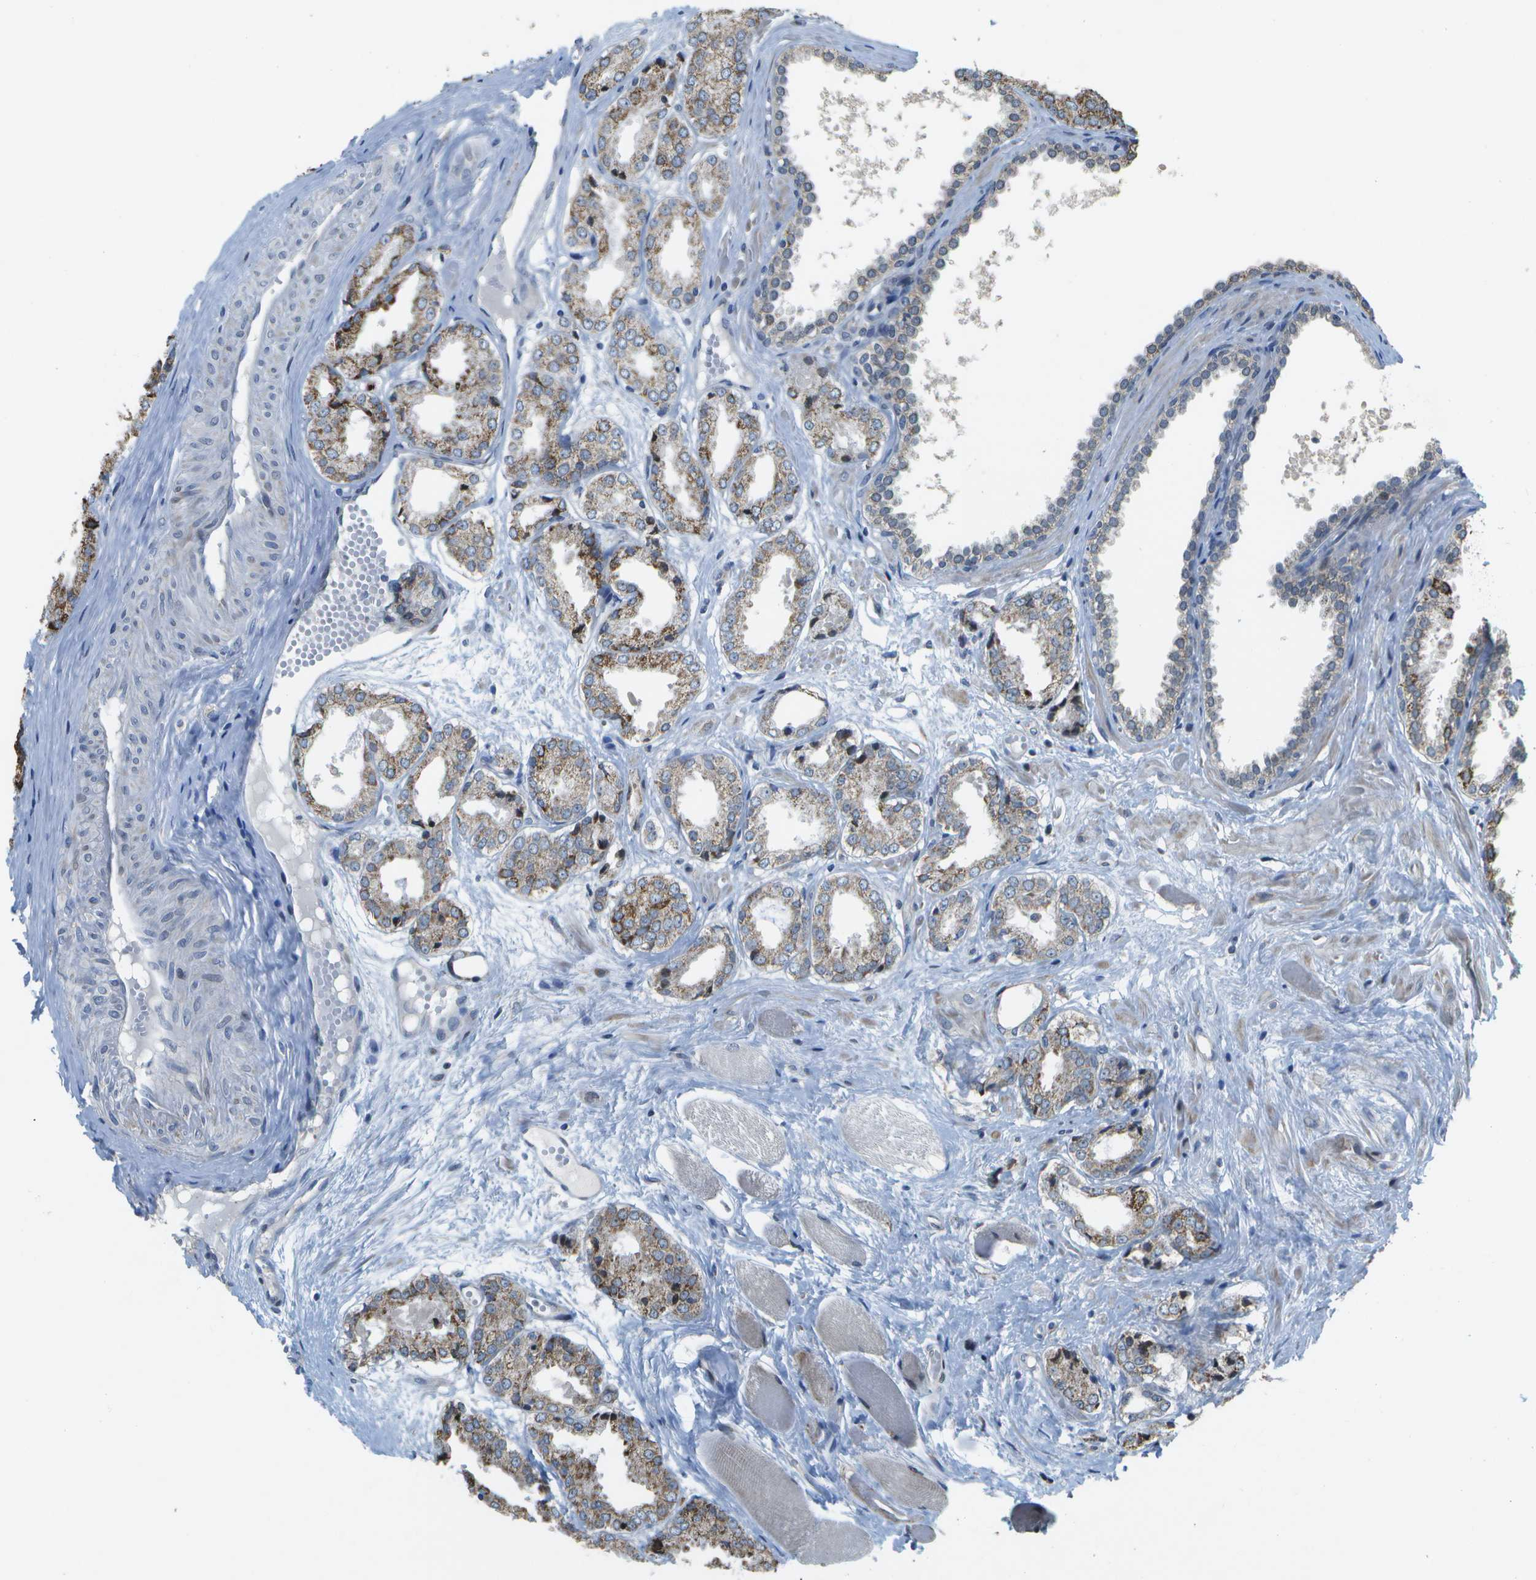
{"staining": {"intensity": "moderate", "quantity": ">75%", "location": "cytoplasmic/membranous"}, "tissue": "prostate cancer", "cell_type": "Tumor cells", "image_type": "cancer", "snomed": [{"axis": "morphology", "description": "Adenocarcinoma, Low grade"}, {"axis": "topography", "description": "Prostate"}], "caption": "There is medium levels of moderate cytoplasmic/membranous staining in tumor cells of prostate cancer (low-grade adenocarcinoma), as demonstrated by immunohistochemical staining (brown color).", "gene": "HADHA", "patient": {"sex": "male", "age": 57}}